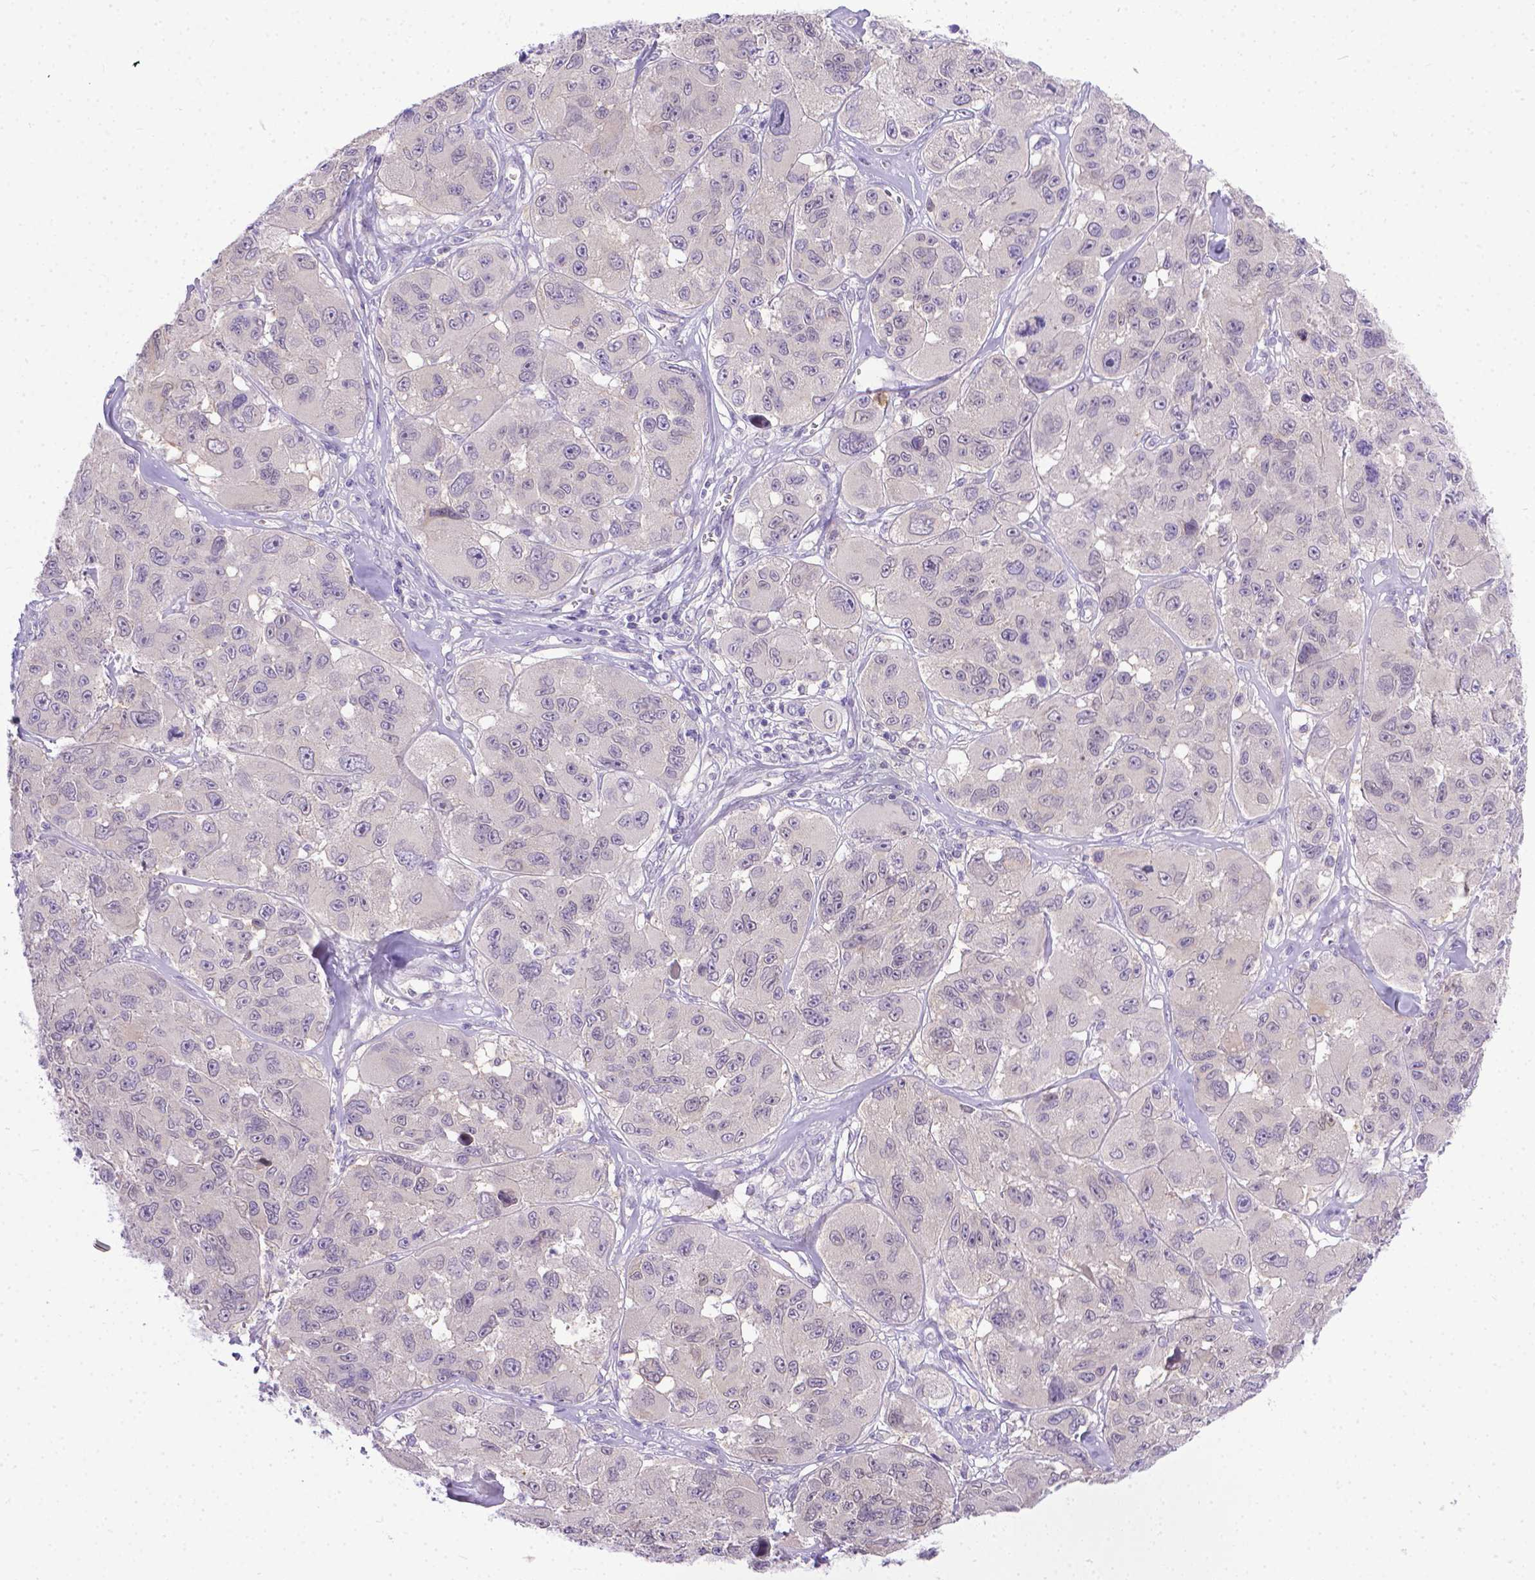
{"staining": {"intensity": "negative", "quantity": "none", "location": "none"}, "tissue": "melanoma", "cell_type": "Tumor cells", "image_type": "cancer", "snomed": [{"axis": "morphology", "description": "Malignant melanoma, NOS"}, {"axis": "topography", "description": "Skin"}], "caption": "The immunohistochemistry micrograph has no significant positivity in tumor cells of melanoma tissue. The staining is performed using DAB (3,3'-diaminobenzidine) brown chromogen with nuclei counter-stained in using hematoxylin.", "gene": "TTLL6", "patient": {"sex": "female", "age": 66}}